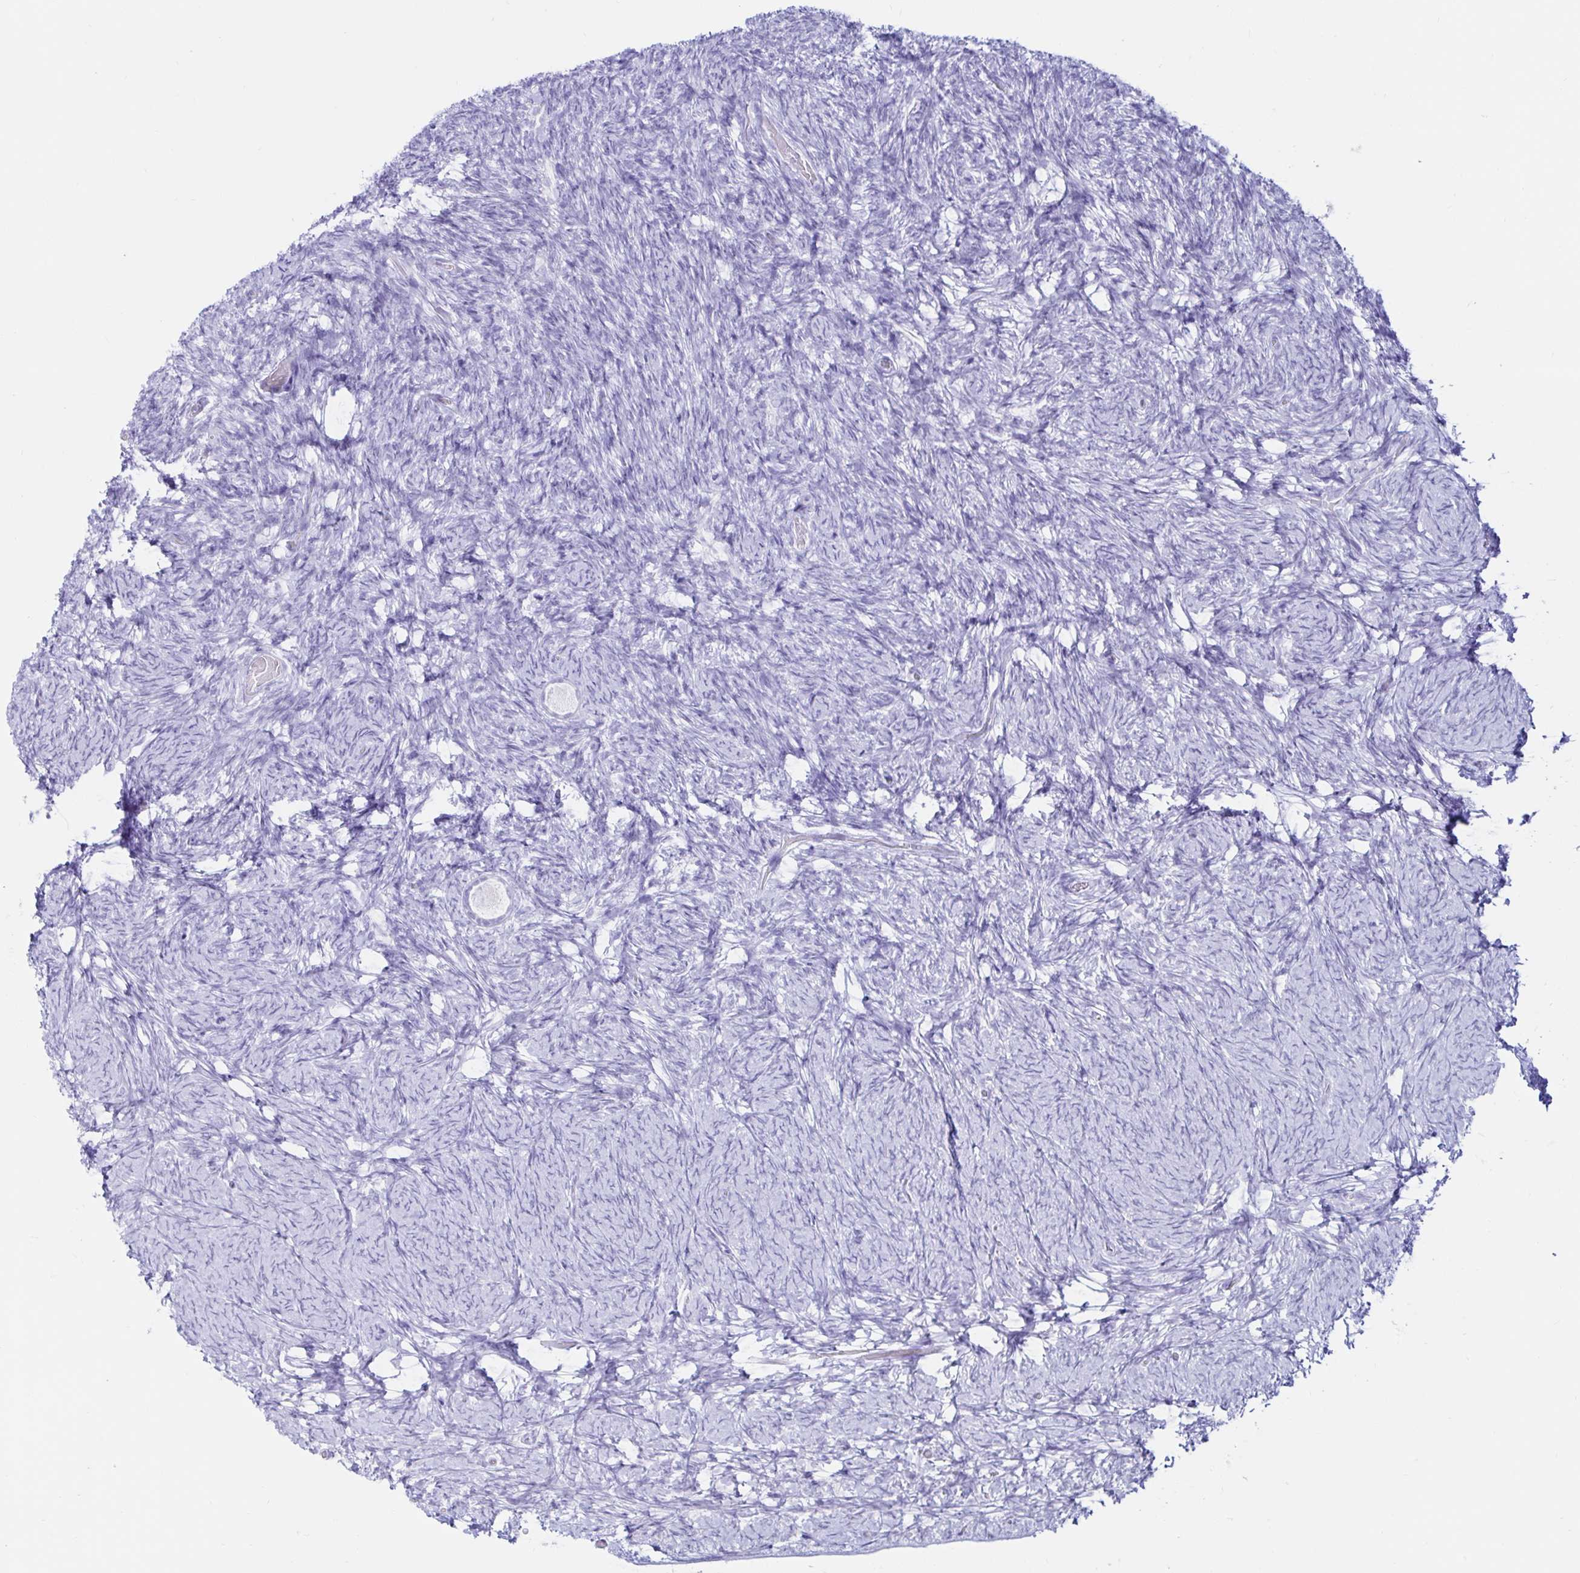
{"staining": {"intensity": "negative", "quantity": "none", "location": "none"}, "tissue": "ovary", "cell_type": "Follicle cells", "image_type": "normal", "snomed": [{"axis": "morphology", "description": "Normal tissue, NOS"}, {"axis": "topography", "description": "Ovary"}], "caption": "High magnification brightfield microscopy of normal ovary stained with DAB (3,3'-diaminobenzidine) (brown) and counterstained with hematoxylin (blue): follicle cells show no significant staining. Nuclei are stained in blue.", "gene": "BEST1", "patient": {"sex": "female", "age": 34}}